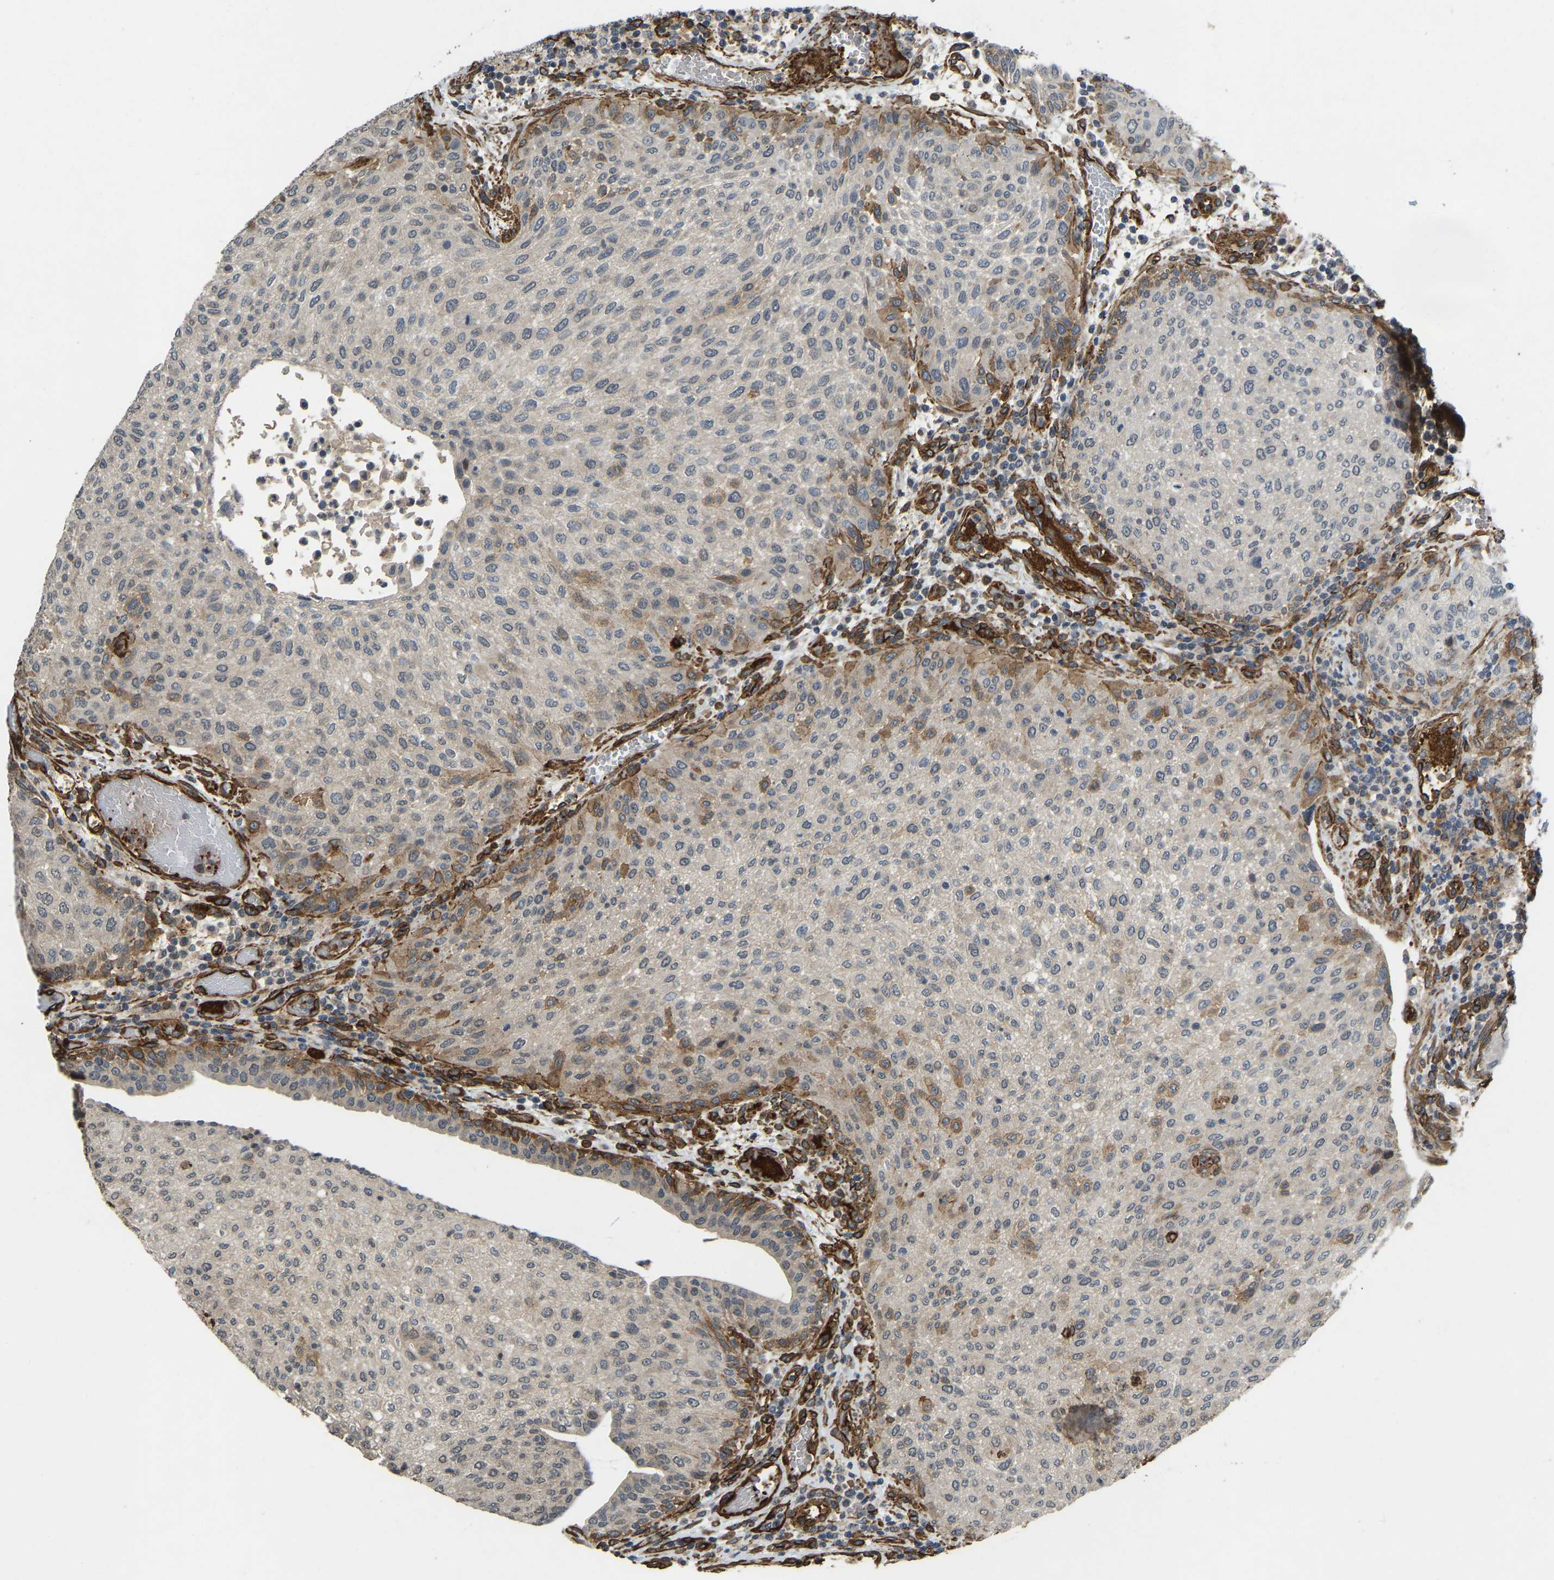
{"staining": {"intensity": "moderate", "quantity": "<25%", "location": "cytoplasmic/membranous"}, "tissue": "urothelial cancer", "cell_type": "Tumor cells", "image_type": "cancer", "snomed": [{"axis": "morphology", "description": "Urothelial carcinoma, Low grade"}, {"axis": "morphology", "description": "Urothelial carcinoma, High grade"}, {"axis": "topography", "description": "Urinary bladder"}], "caption": "High-power microscopy captured an immunohistochemistry (IHC) image of urothelial cancer, revealing moderate cytoplasmic/membranous positivity in about <25% of tumor cells.", "gene": "NMB", "patient": {"sex": "male", "age": 35}}